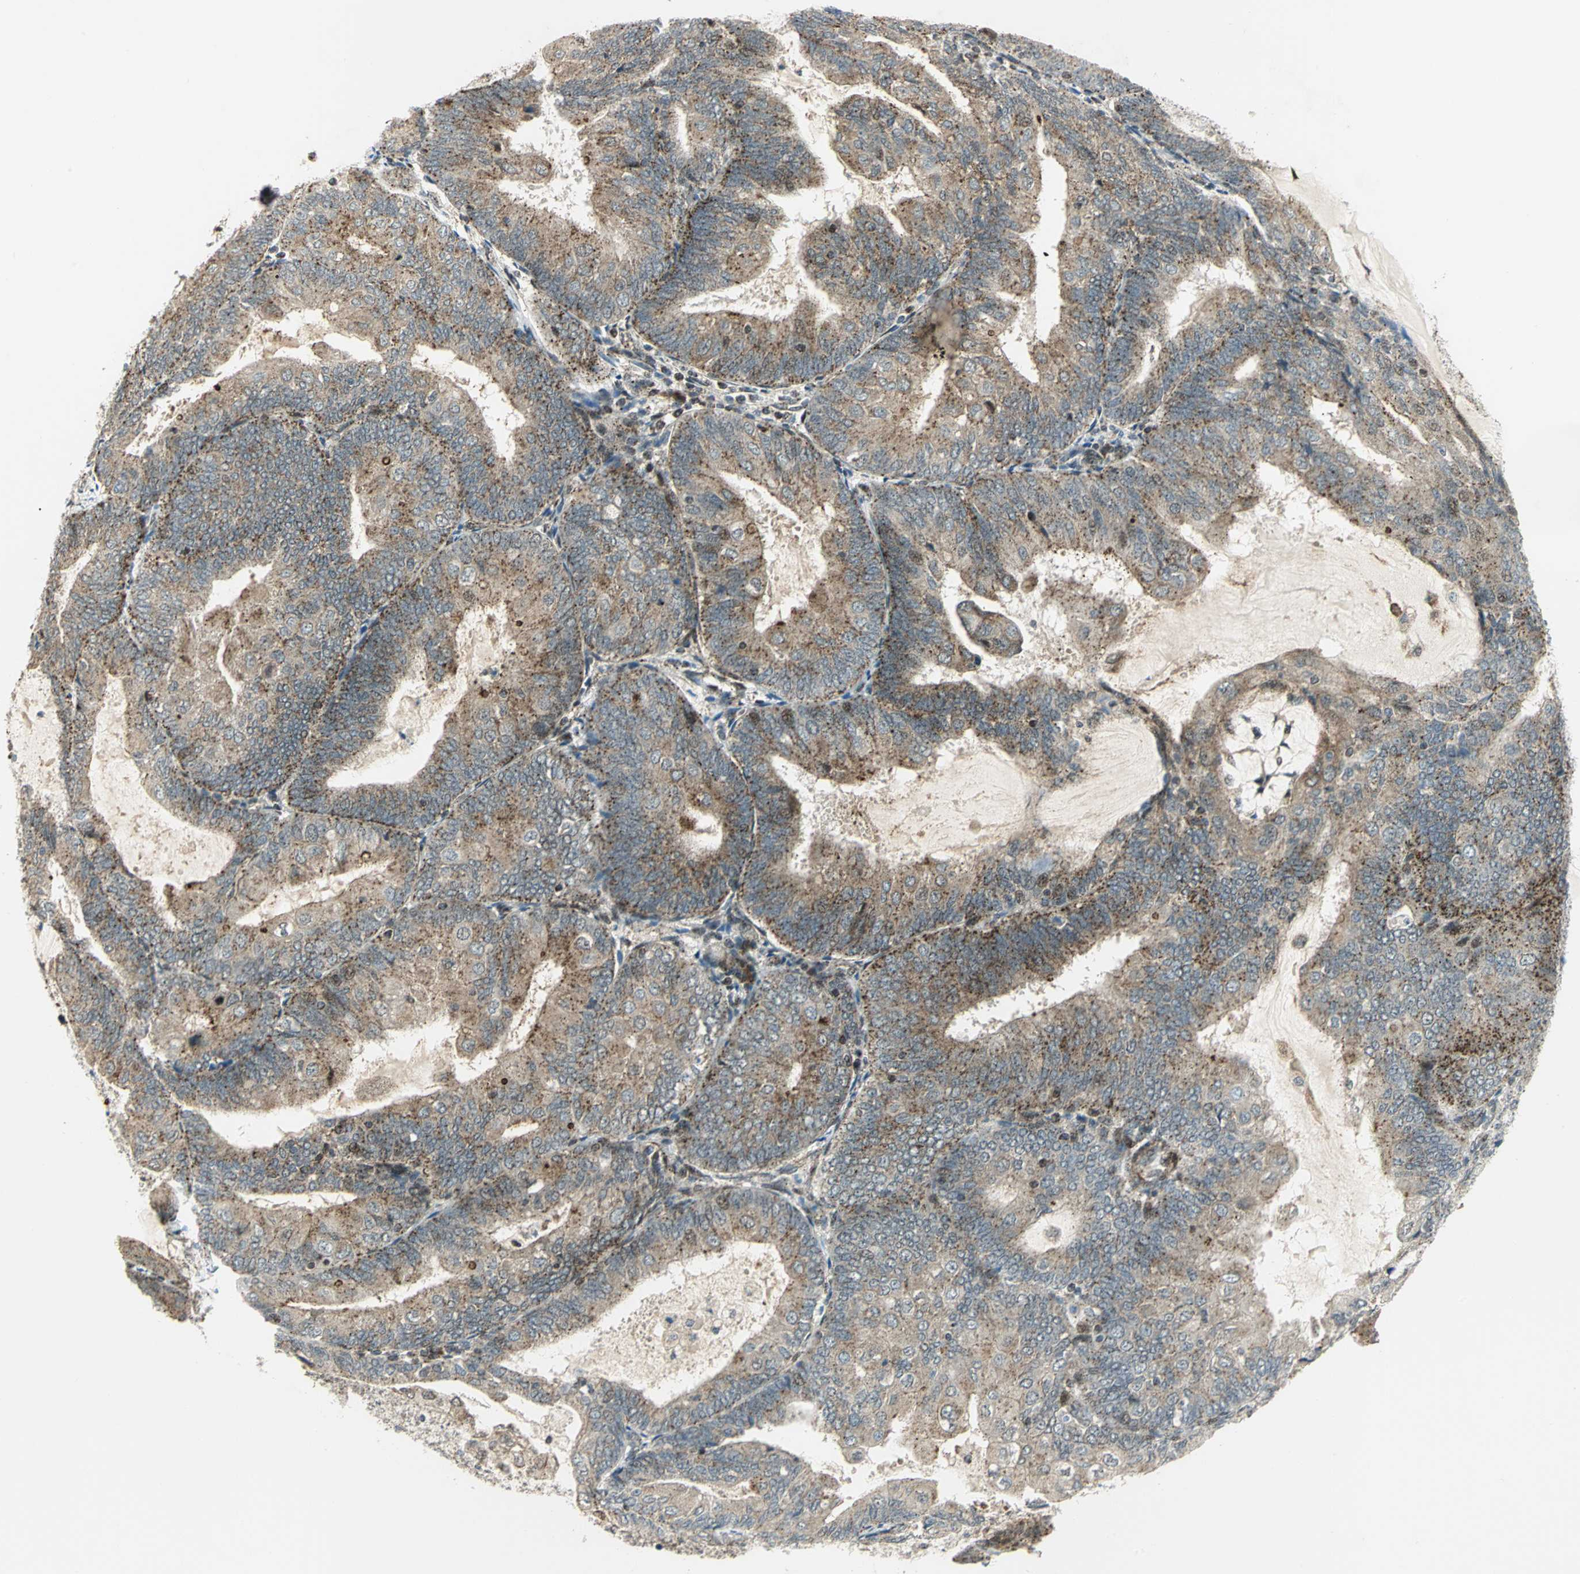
{"staining": {"intensity": "moderate", "quantity": ">75%", "location": "cytoplasmic/membranous"}, "tissue": "endometrial cancer", "cell_type": "Tumor cells", "image_type": "cancer", "snomed": [{"axis": "morphology", "description": "Adenocarcinoma, NOS"}, {"axis": "topography", "description": "Endometrium"}], "caption": "Brown immunohistochemical staining in endometrial cancer (adenocarcinoma) shows moderate cytoplasmic/membranous expression in approximately >75% of tumor cells.", "gene": "ATP6V1A", "patient": {"sex": "female", "age": 81}}